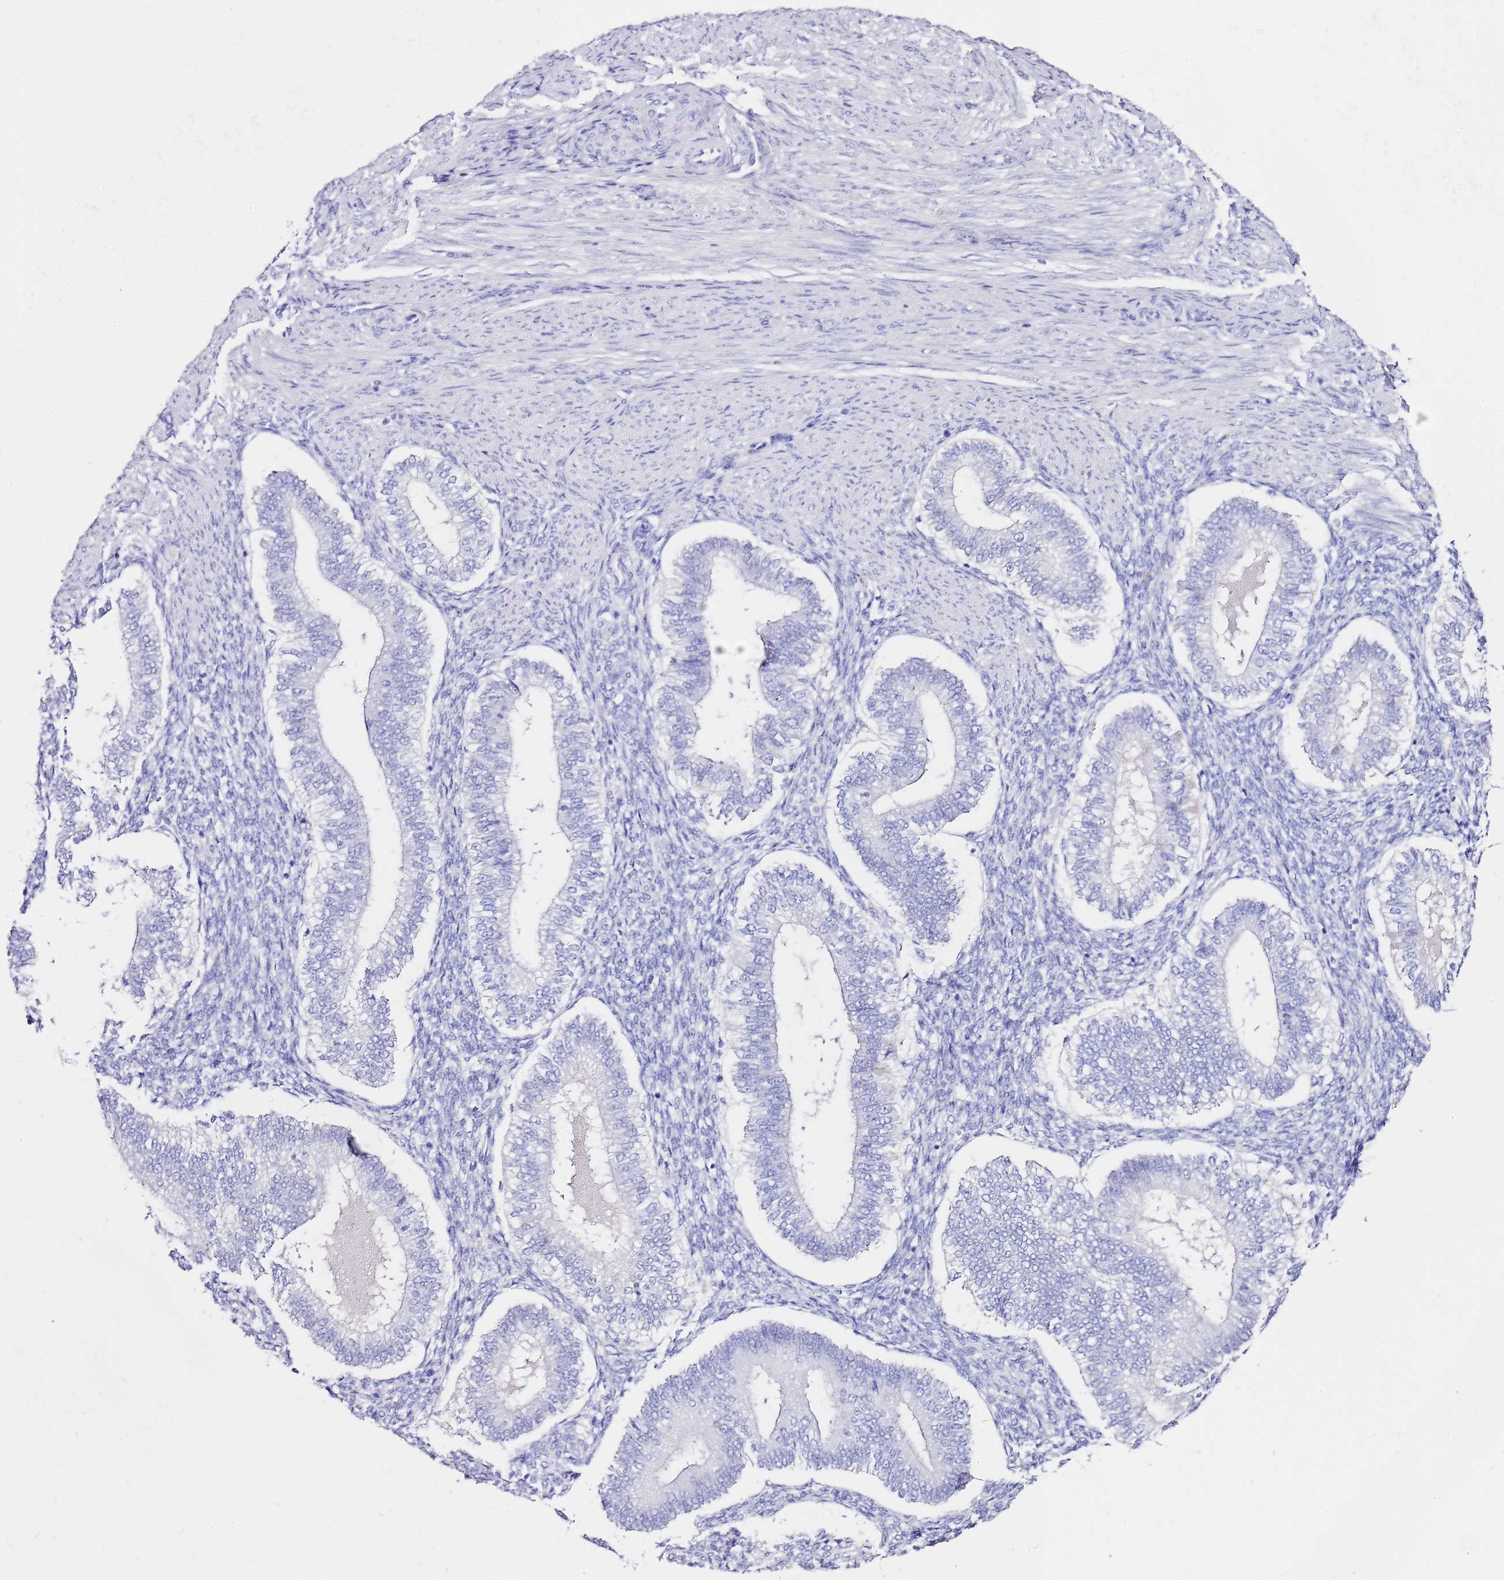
{"staining": {"intensity": "negative", "quantity": "none", "location": "none"}, "tissue": "endometrium", "cell_type": "Cells in endometrial stroma", "image_type": "normal", "snomed": [{"axis": "morphology", "description": "Normal tissue, NOS"}, {"axis": "topography", "description": "Endometrium"}], "caption": "DAB (3,3'-diaminobenzidine) immunohistochemical staining of benign endometrium exhibits no significant expression in cells in endometrial stroma.", "gene": "PTBP2", "patient": {"sex": "female", "age": 25}}